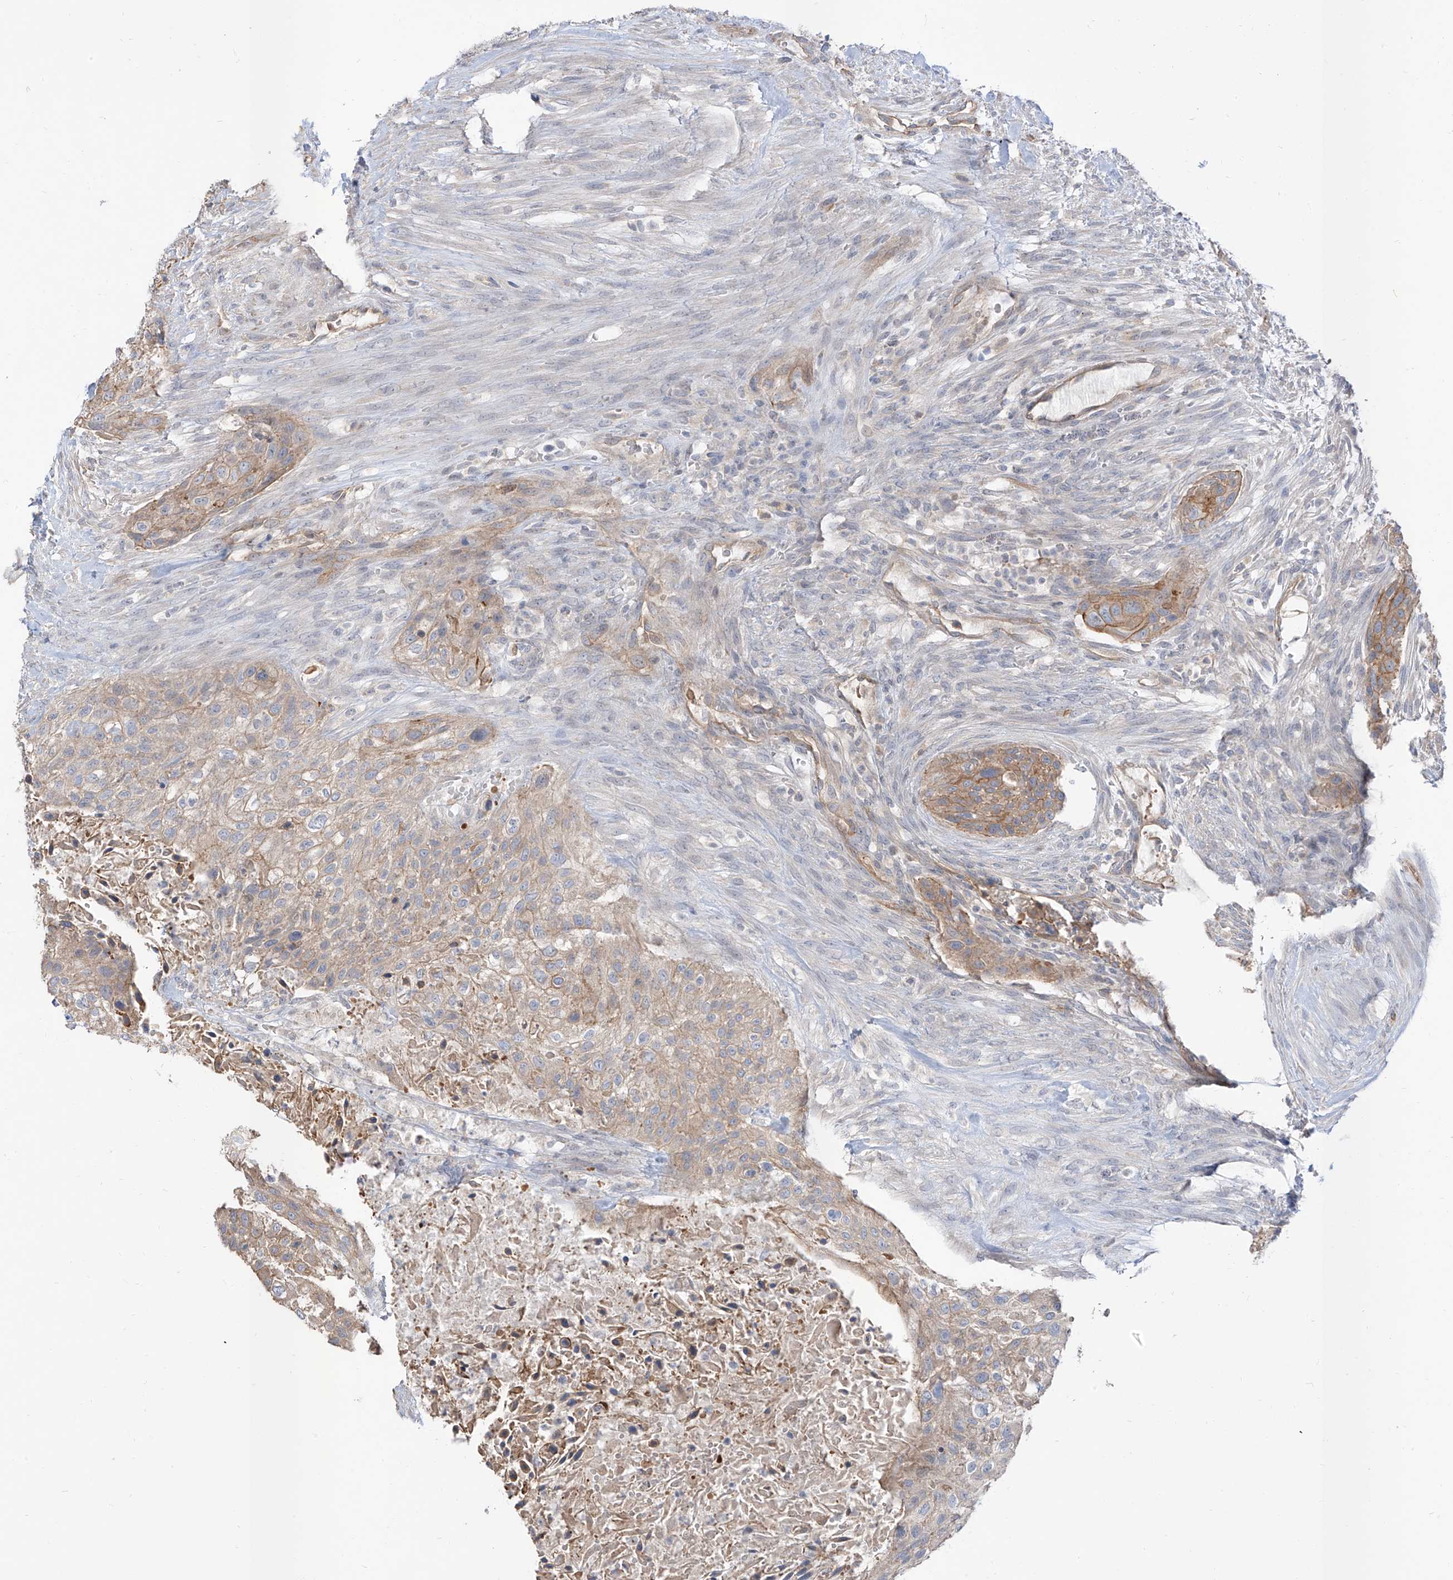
{"staining": {"intensity": "moderate", "quantity": "<25%", "location": "cytoplasmic/membranous"}, "tissue": "urothelial cancer", "cell_type": "Tumor cells", "image_type": "cancer", "snomed": [{"axis": "morphology", "description": "Urothelial carcinoma, High grade"}, {"axis": "topography", "description": "Urinary bladder"}], "caption": "Human urothelial cancer stained with a brown dye demonstrates moderate cytoplasmic/membranous positive staining in approximately <25% of tumor cells.", "gene": "EPHX4", "patient": {"sex": "male", "age": 35}}